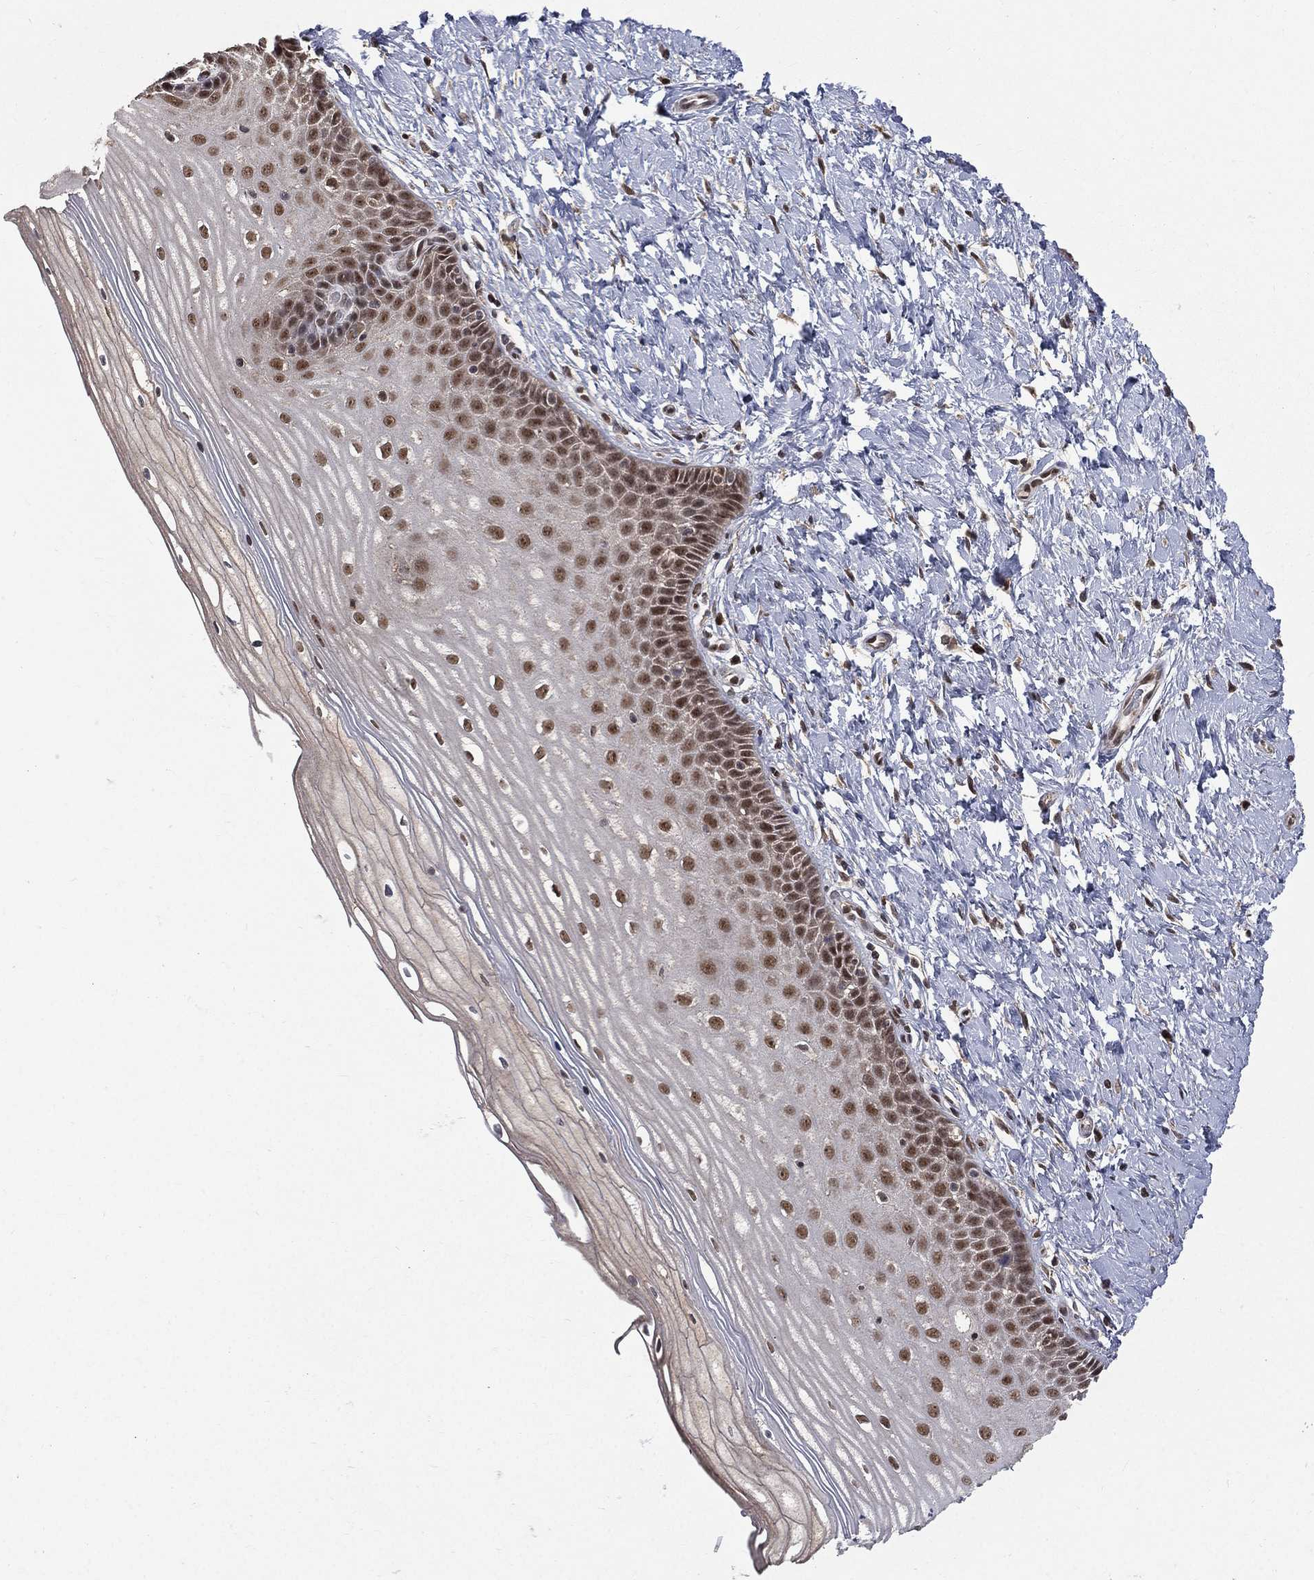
{"staining": {"intensity": "strong", "quantity": ">75%", "location": "nuclear"}, "tissue": "cervix", "cell_type": "Glandular cells", "image_type": "normal", "snomed": [{"axis": "morphology", "description": "Normal tissue, NOS"}, {"axis": "topography", "description": "Cervix"}], "caption": "Brown immunohistochemical staining in normal human cervix reveals strong nuclear staining in approximately >75% of glandular cells. The protein of interest is stained brown, and the nuclei are stained in blue (DAB (3,3'-diaminobenzidine) IHC with brightfield microscopy, high magnification).", "gene": "JMJD6", "patient": {"sex": "female", "age": 37}}